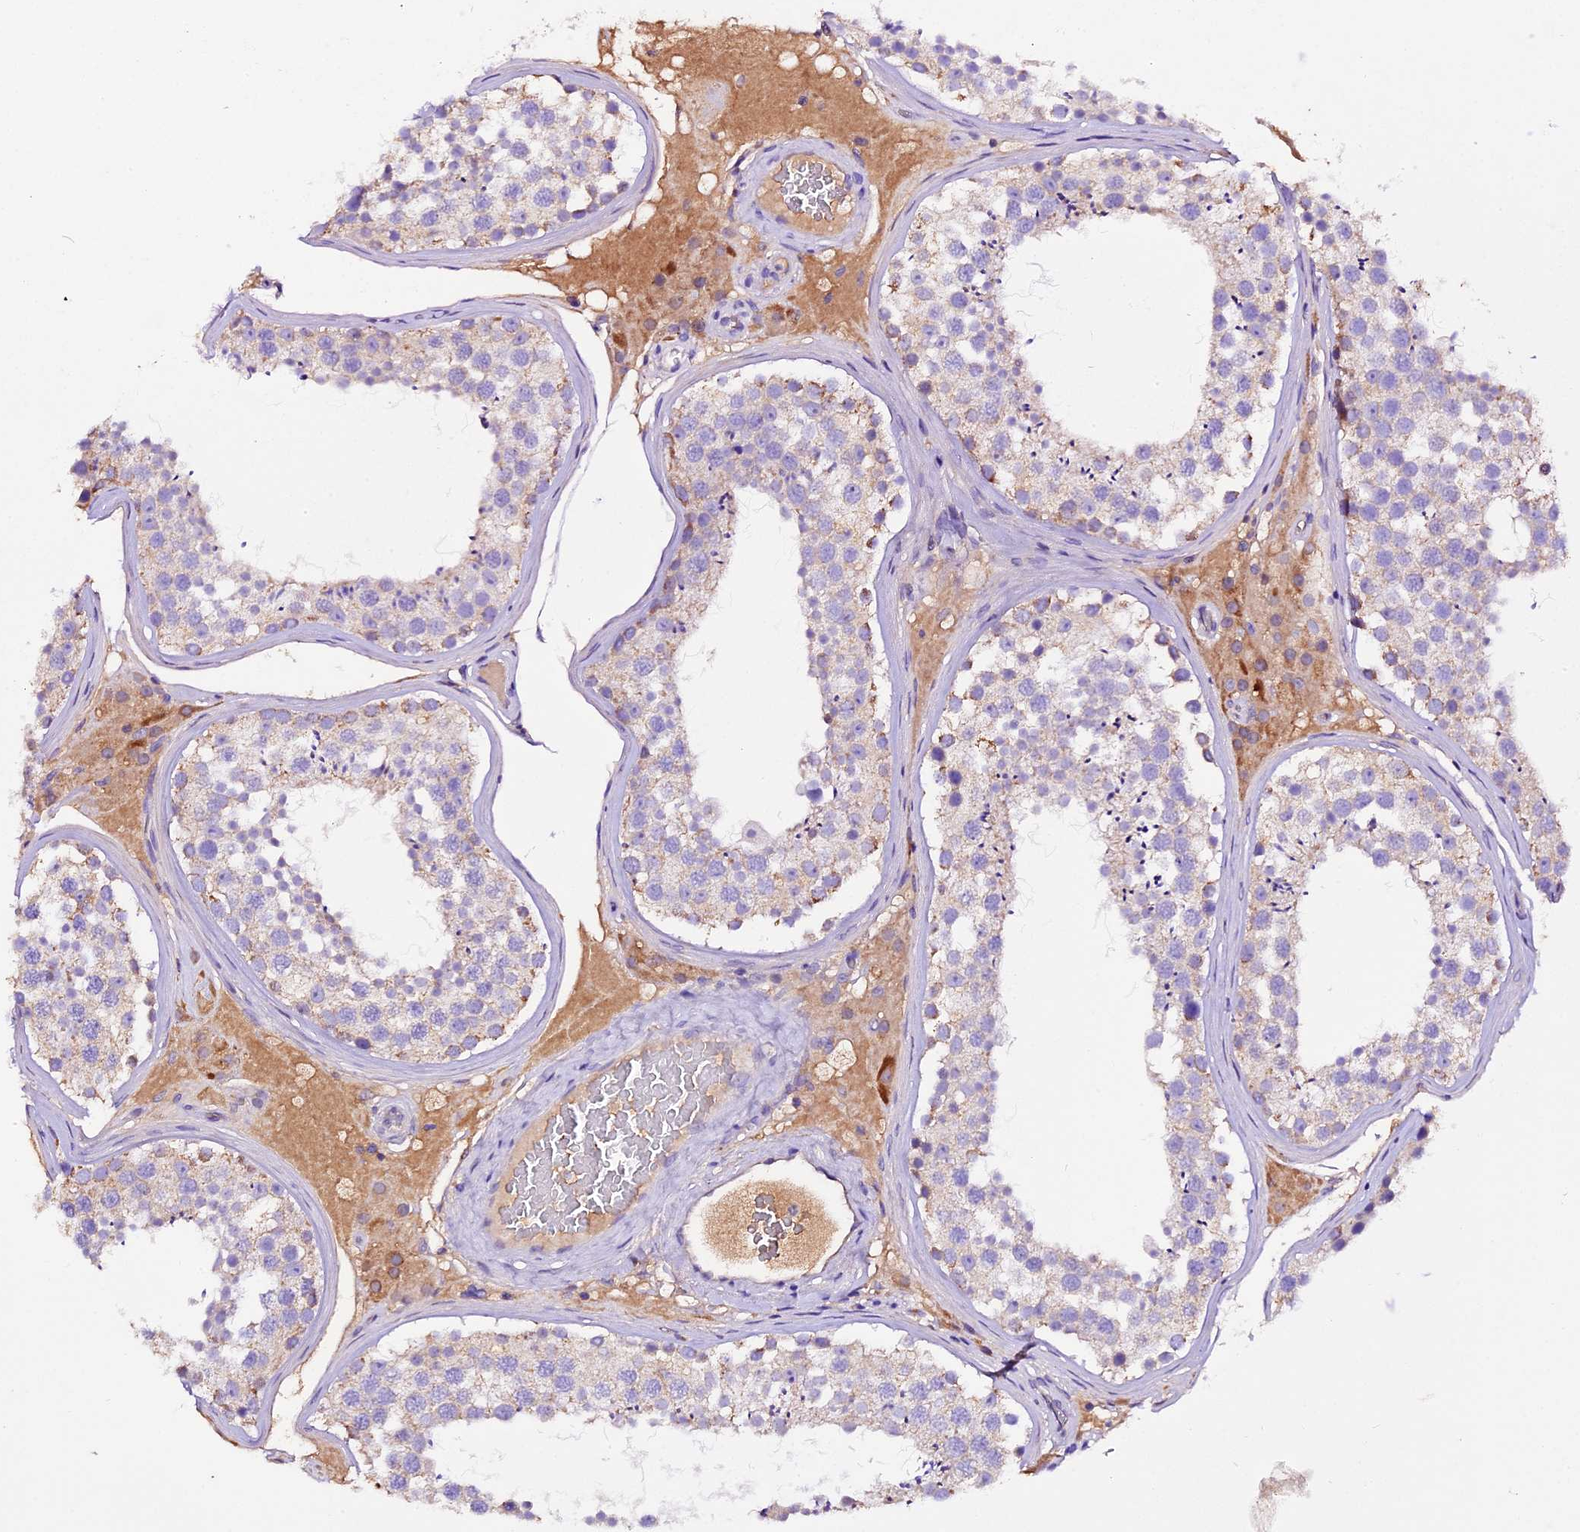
{"staining": {"intensity": "weak", "quantity": "25%-75%", "location": "cytoplasmic/membranous"}, "tissue": "testis", "cell_type": "Cells in seminiferous ducts", "image_type": "normal", "snomed": [{"axis": "morphology", "description": "Normal tissue, NOS"}, {"axis": "topography", "description": "Testis"}], "caption": "Immunohistochemistry (IHC) staining of benign testis, which demonstrates low levels of weak cytoplasmic/membranous expression in approximately 25%-75% of cells in seminiferous ducts indicating weak cytoplasmic/membranous protein expression. The staining was performed using DAB (3,3'-diaminobenzidine) (brown) for protein detection and nuclei were counterstained in hematoxylin (blue).", "gene": "SIX5", "patient": {"sex": "male", "age": 46}}